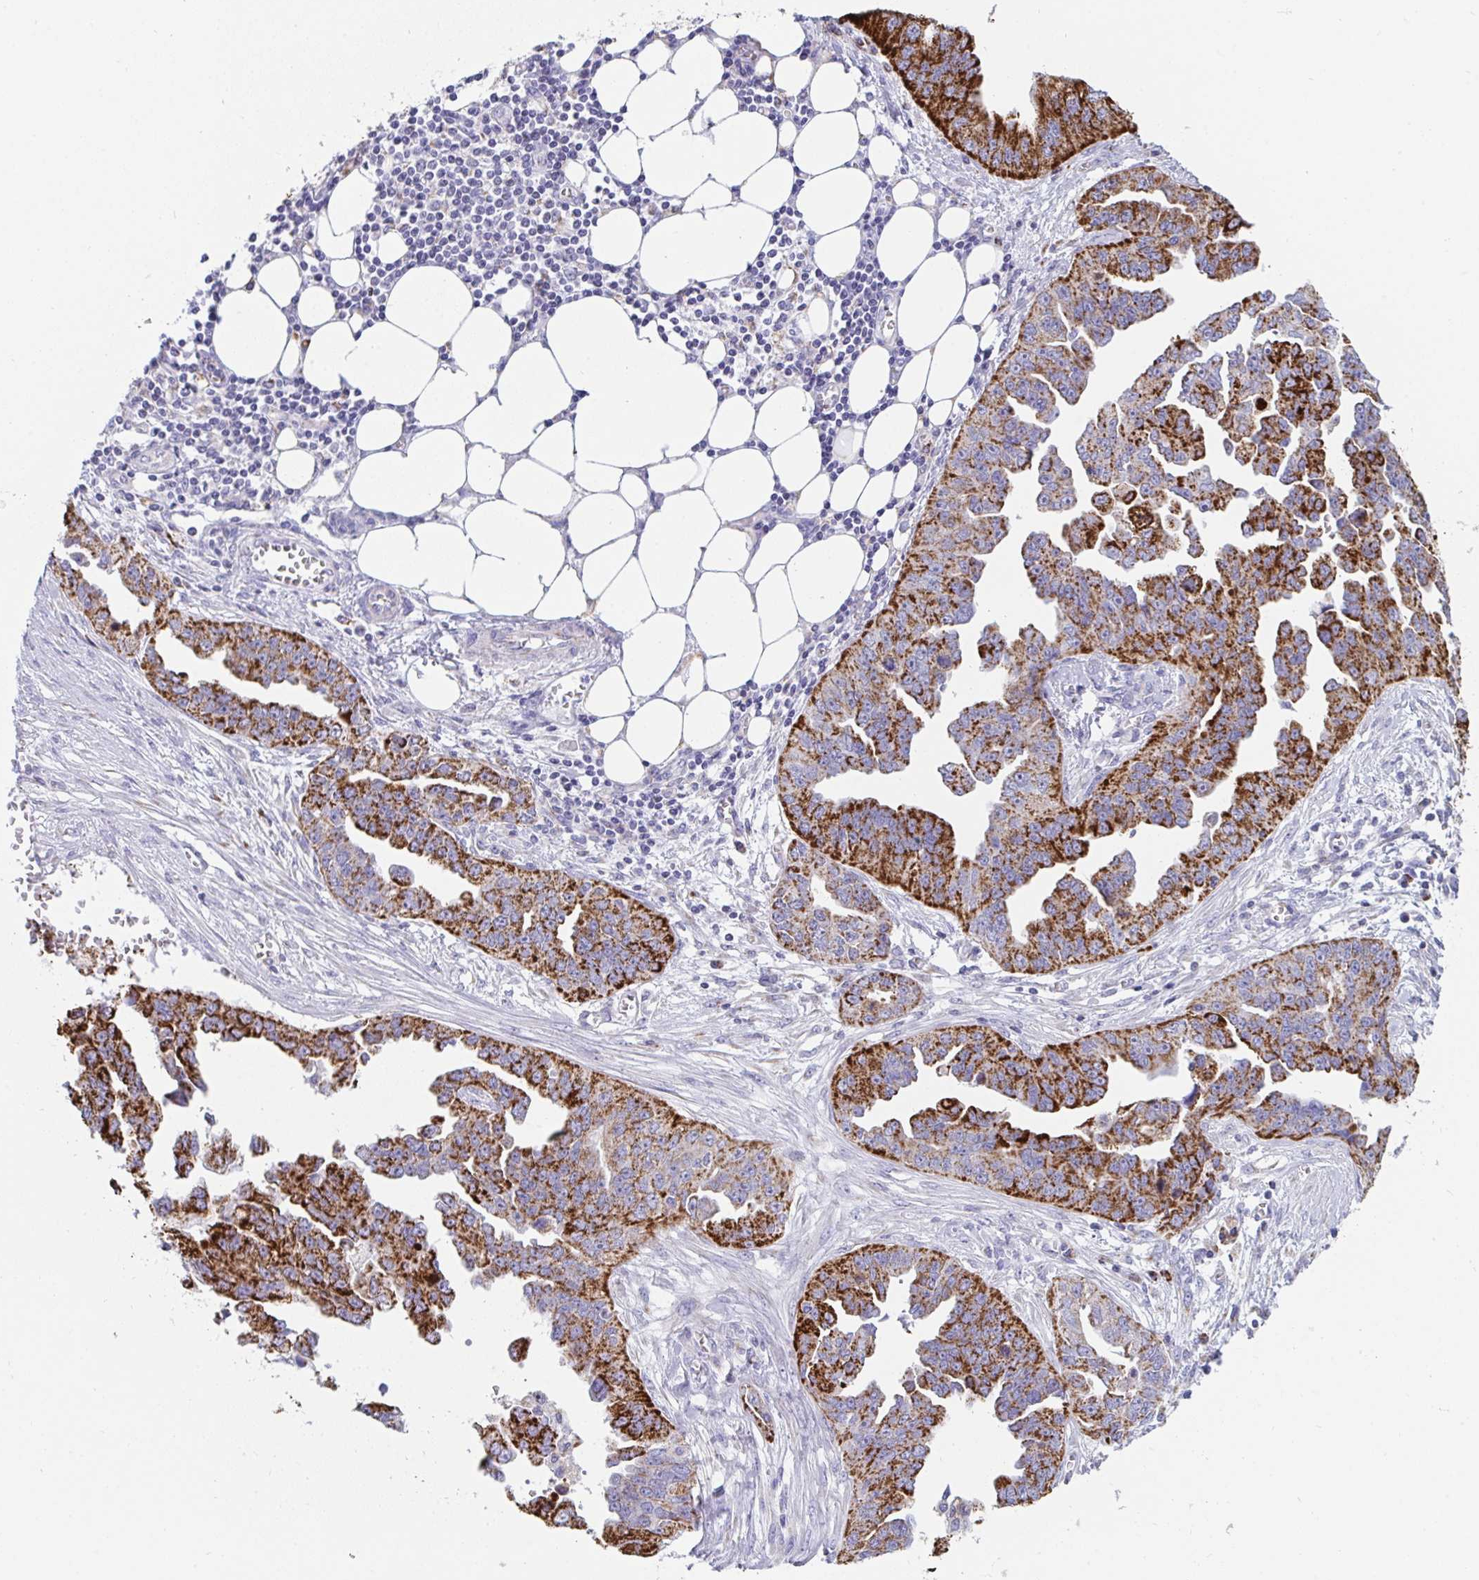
{"staining": {"intensity": "strong", "quantity": ">75%", "location": "cytoplasmic/membranous"}, "tissue": "ovarian cancer", "cell_type": "Tumor cells", "image_type": "cancer", "snomed": [{"axis": "morphology", "description": "Cystadenocarcinoma, serous, NOS"}, {"axis": "topography", "description": "Ovary"}], "caption": "IHC micrograph of serous cystadenocarcinoma (ovarian) stained for a protein (brown), which reveals high levels of strong cytoplasmic/membranous staining in about >75% of tumor cells.", "gene": "AIFM1", "patient": {"sex": "female", "age": 75}}